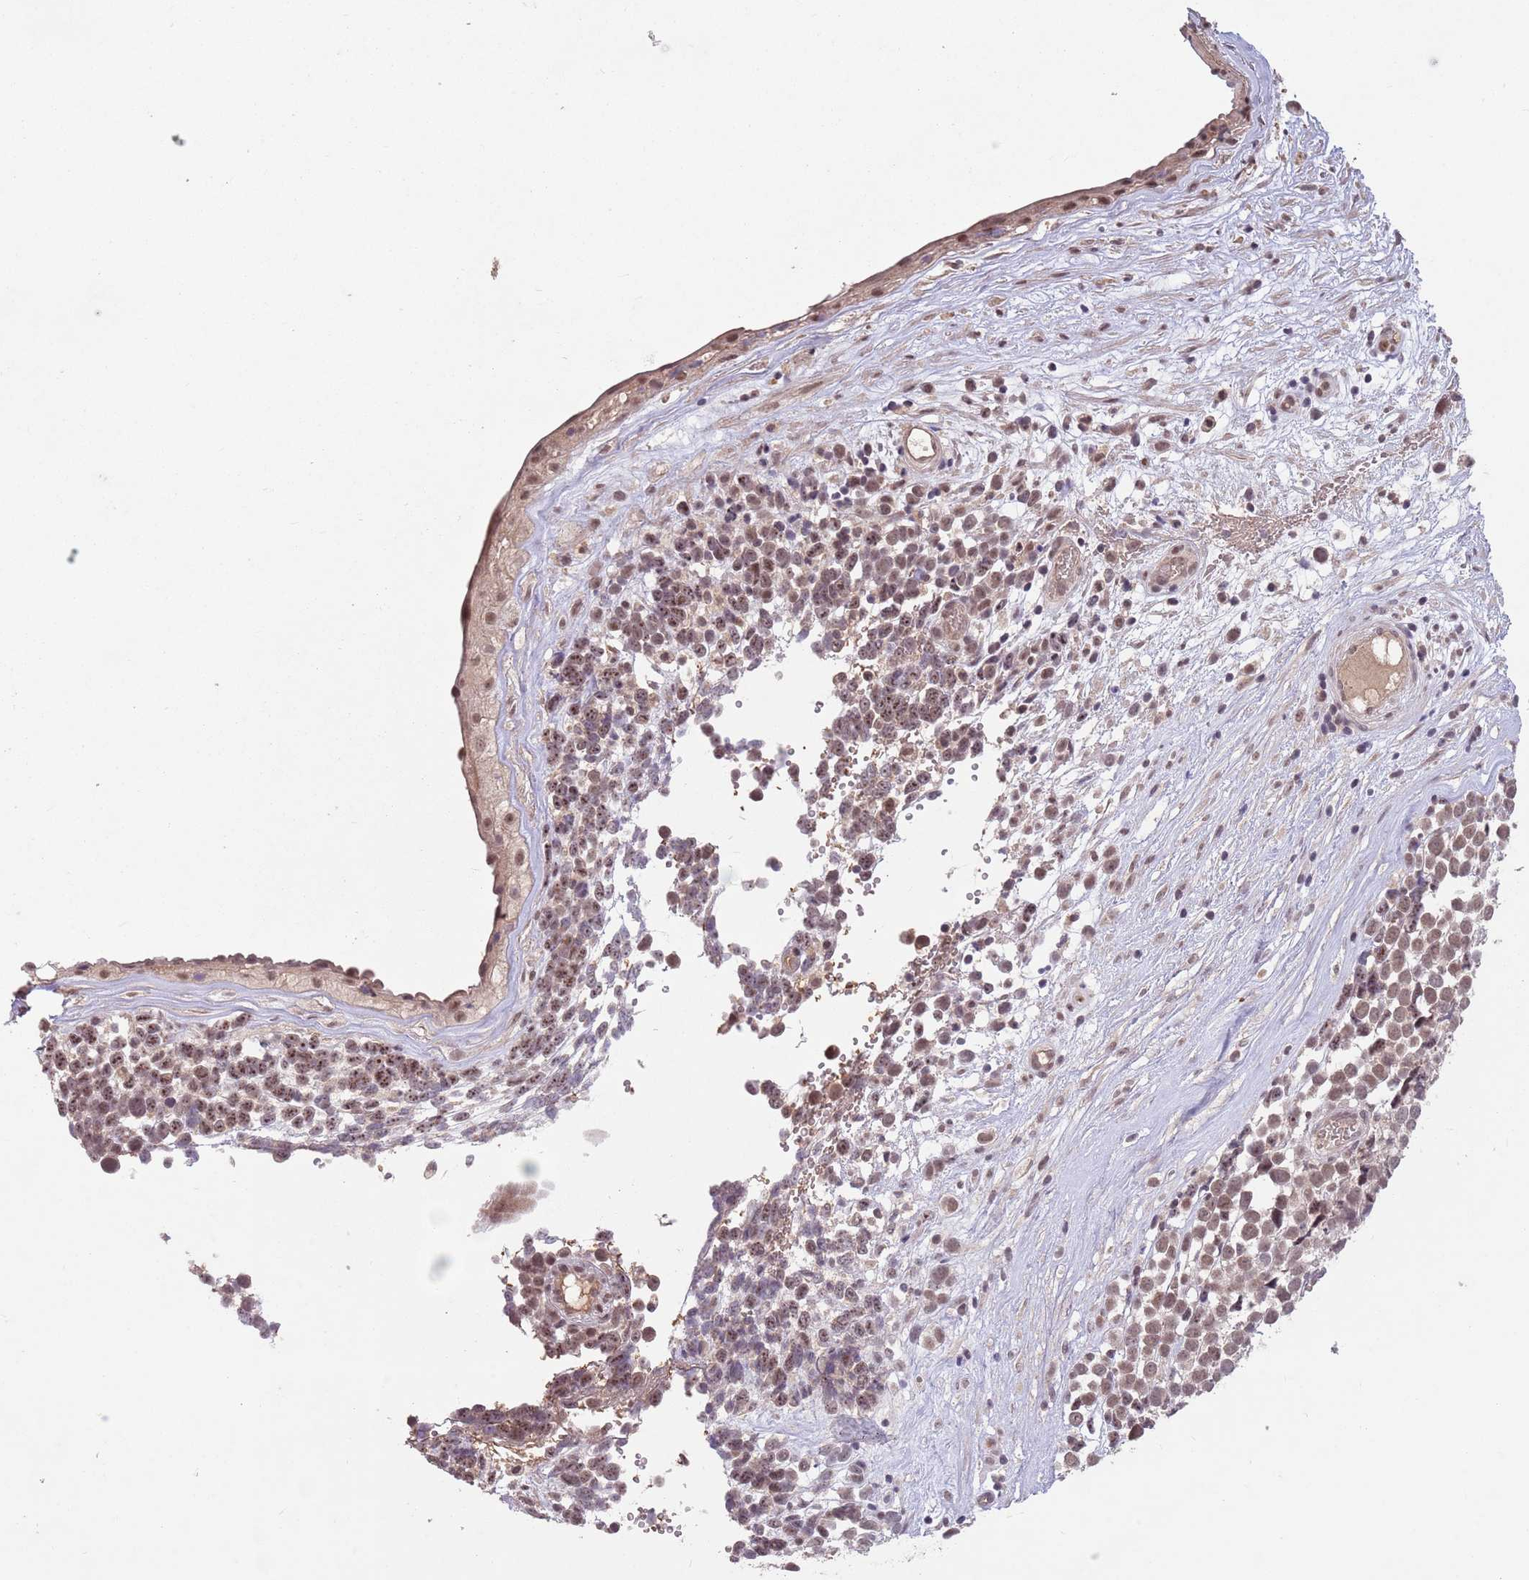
{"staining": {"intensity": "weak", "quantity": ">75%", "location": "nuclear"}, "tissue": "melanoma", "cell_type": "Tumor cells", "image_type": "cancer", "snomed": [{"axis": "morphology", "description": "Malignant melanoma, NOS"}, {"axis": "topography", "description": "Nose, NOS"}], "caption": "A brown stain highlights weak nuclear expression of a protein in human malignant melanoma tumor cells.", "gene": "MEI1", "patient": {"sex": "female", "age": 48}}